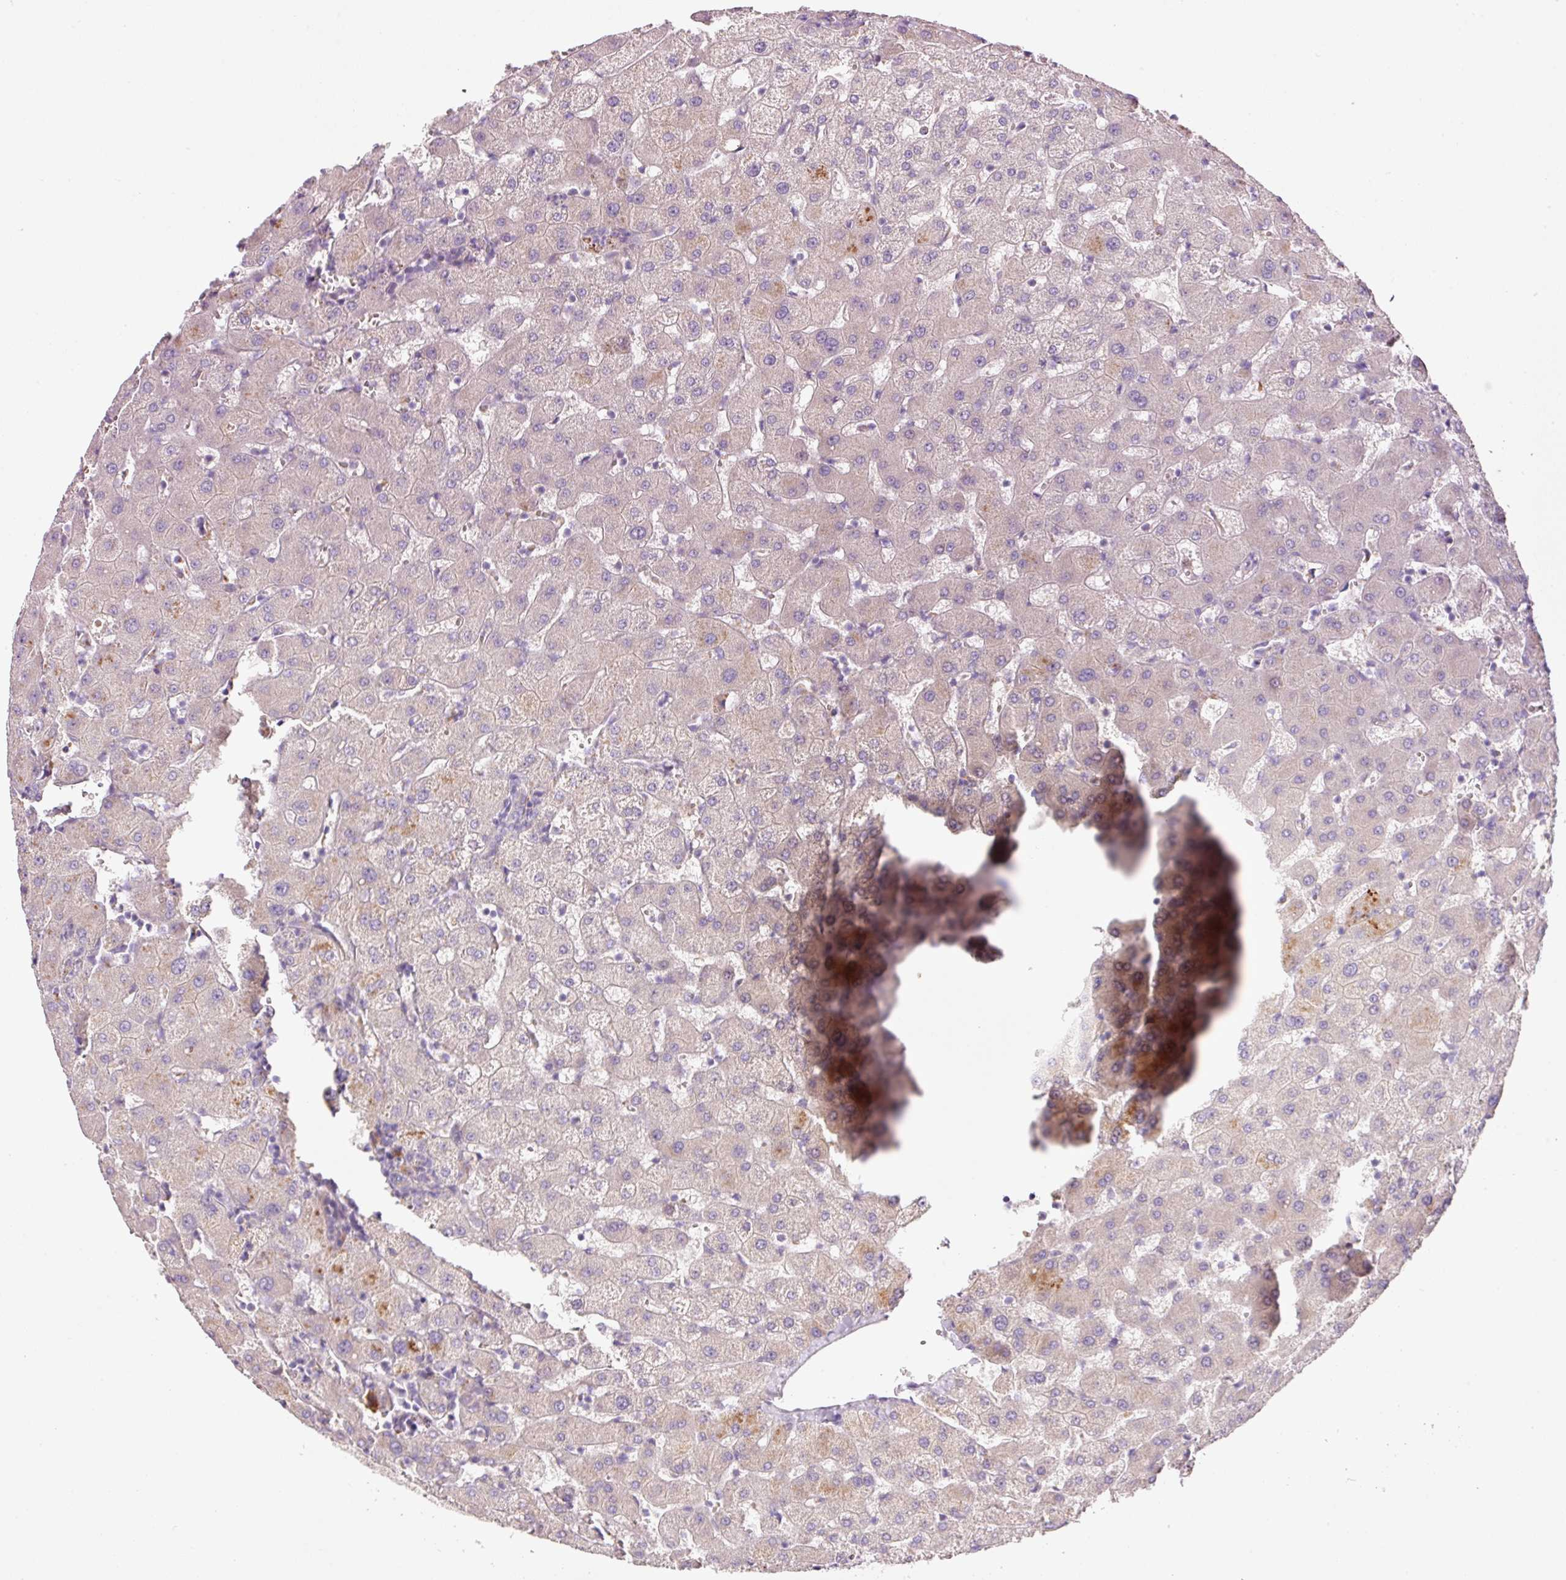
{"staining": {"intensity": "negative", "quantity": "none", "location": "none"}, "tissue": "liver", "cell_type": "Cholangiocytes", "image_type": "normal", "snomed": [{"axis": "morphology", "description": "Normal tissue, NOS"}, {"axis": "topography", "description": "Liver"}], "caption": "A histopathology image of human liver is negative for staining in cholangiocytes. (Stains: DAB (3,3'-diaminobenzidine) immunohistochemistry (IHC) with hematoxylin counter stain, Microscopy: brightfield microscopy at high magnification).", "gene": "TENT5C", "patient": {"sex": "female", "age": 63}}